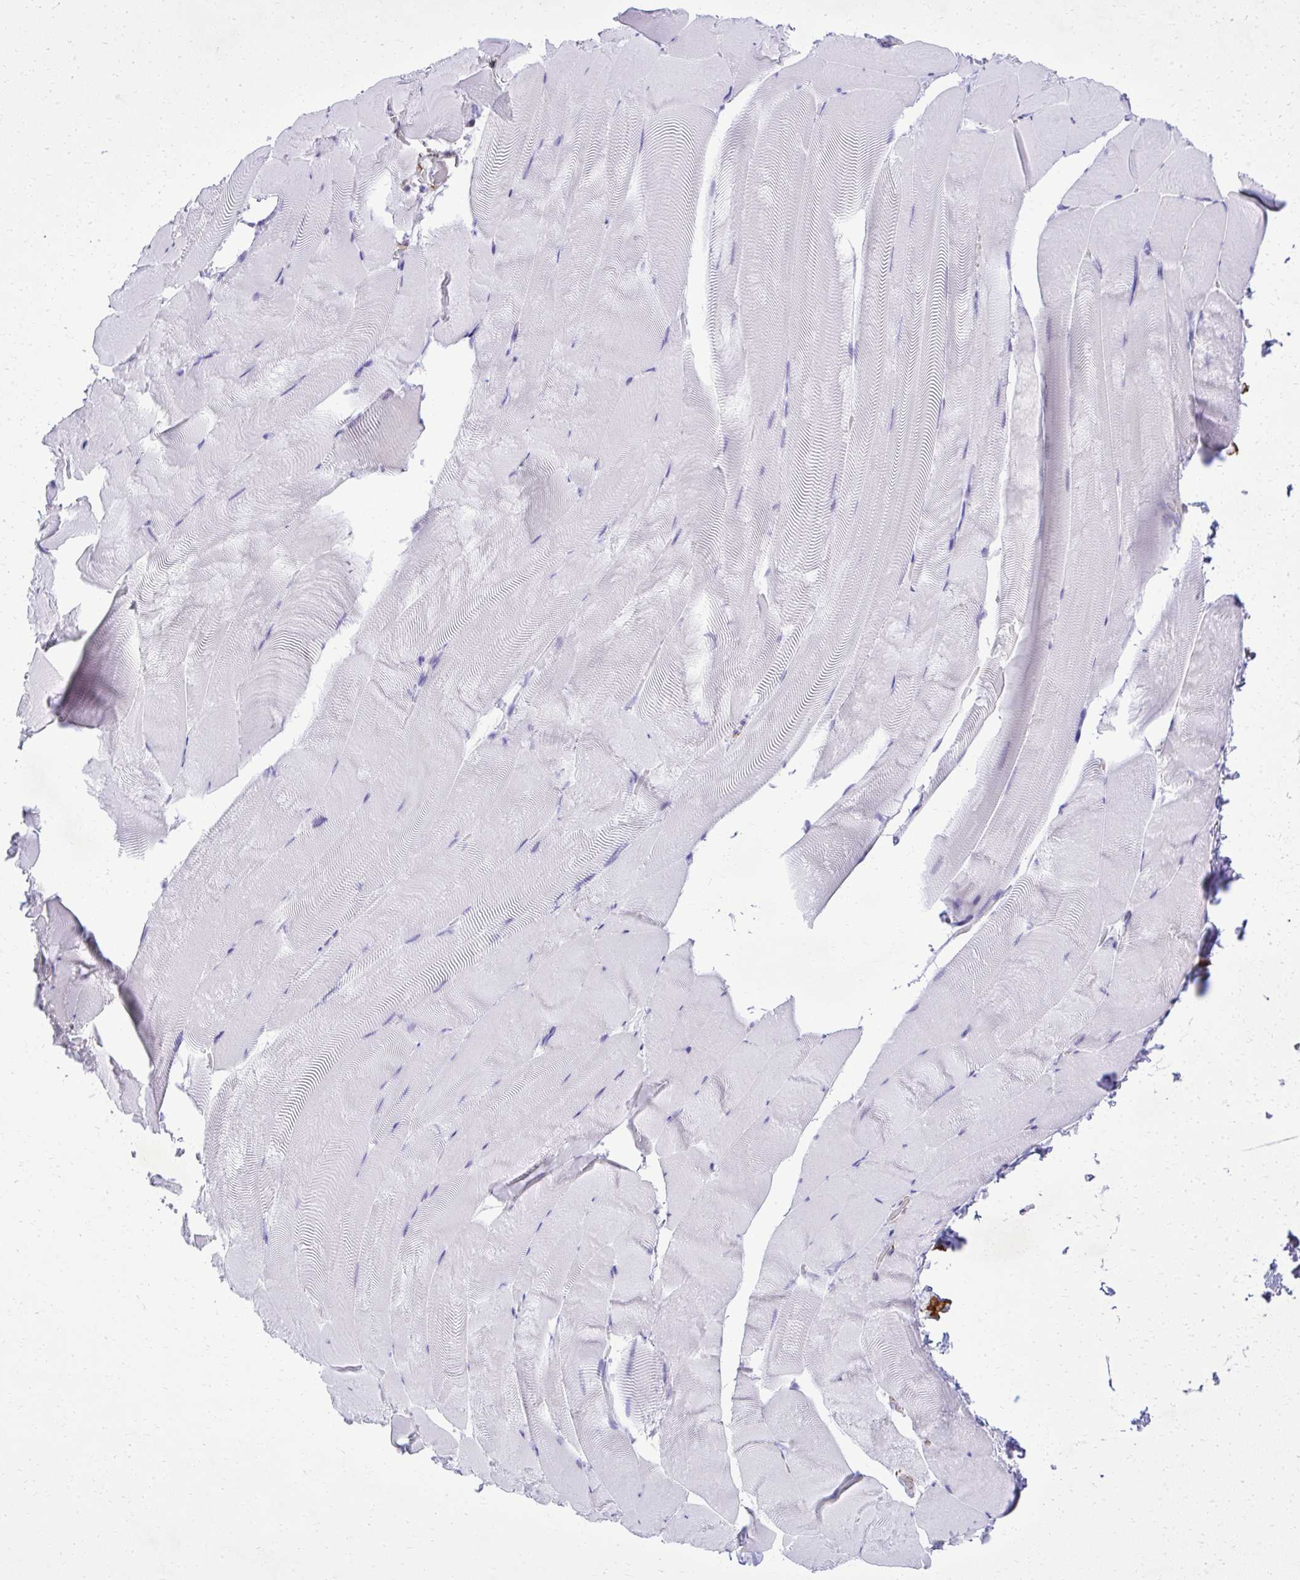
{"staining": {"intensity": "negative", "quantity": "none", "location": "none"}, "tissue": "skeletal muscle", "cell_type": "Myocytes", "image_type": "normal", "snomed": [{"axis": "morphology", "description": "Normal tissue, NOS"}, {"axis": "topography", "description": "Skeletal muscle"}], "caption": "Immunohistochemistry (IHC) histopathology image of unremarkable skeletal muscle: human skeletal muscle stained with DAB exhibits no significant protein positivity in myocytes. (DAB immunohistochemistry visualized using brightfield microscopy, high magnification).", "gene": "PITPNM3", "patient": {"sex": "female", "age": 64}}